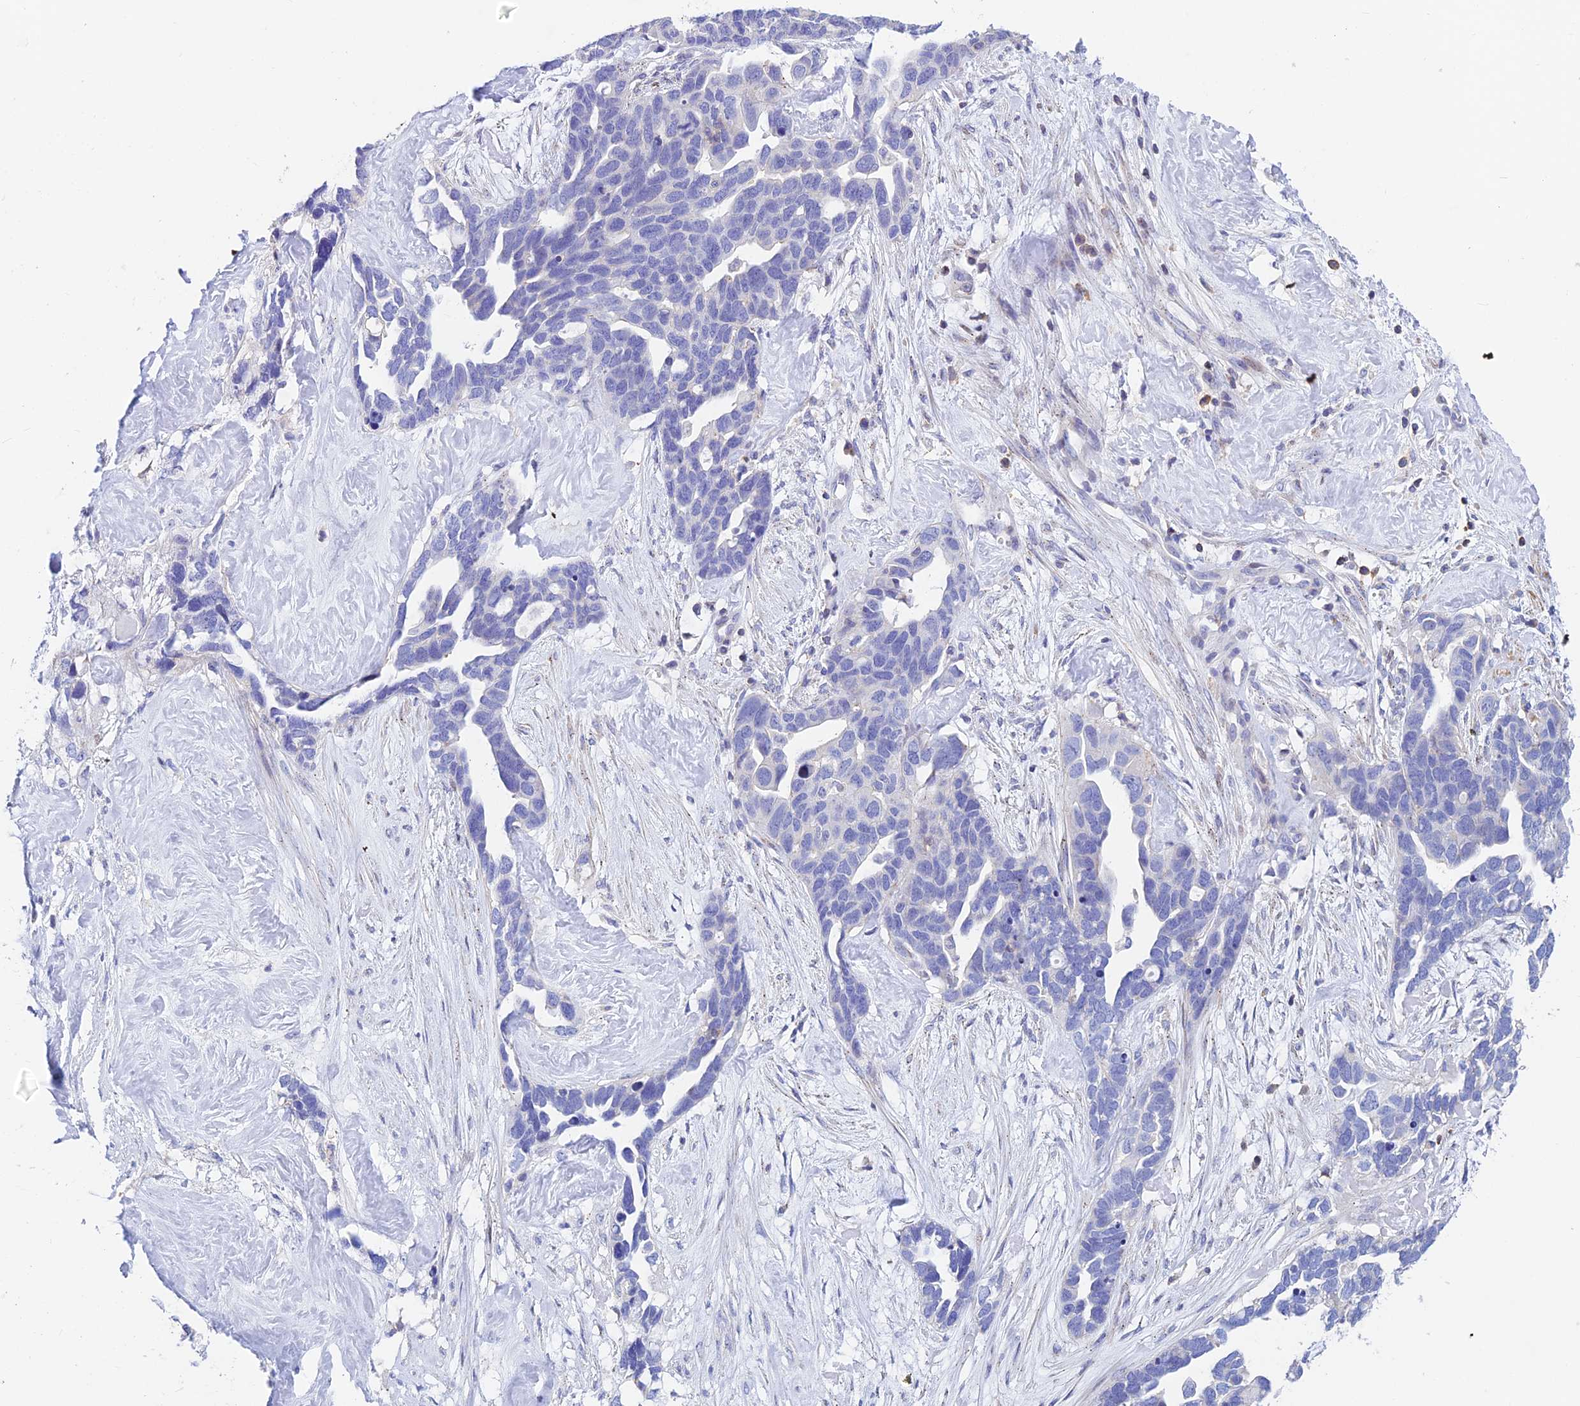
{"staining": {"intensity": "negative", "quantity": "none", "location": "none"}, "tissue": "ovarian cancer", "cell_type": "Tumor cells", "image_type": "cancer", "snomed": [{"axis": "morphology", "description": "Cystadenocarcinoma, serous, NOS"}, {"axis": "topography", "description": "Ovary"}], "caption": "Immunohistochemical staining of human ovarian cancer (serous cystadenocarcinoma) demonstrates no significant staining in tumor cells.", "gene": "PRIM1", "patient": {"sex": "female", "age": 54}}